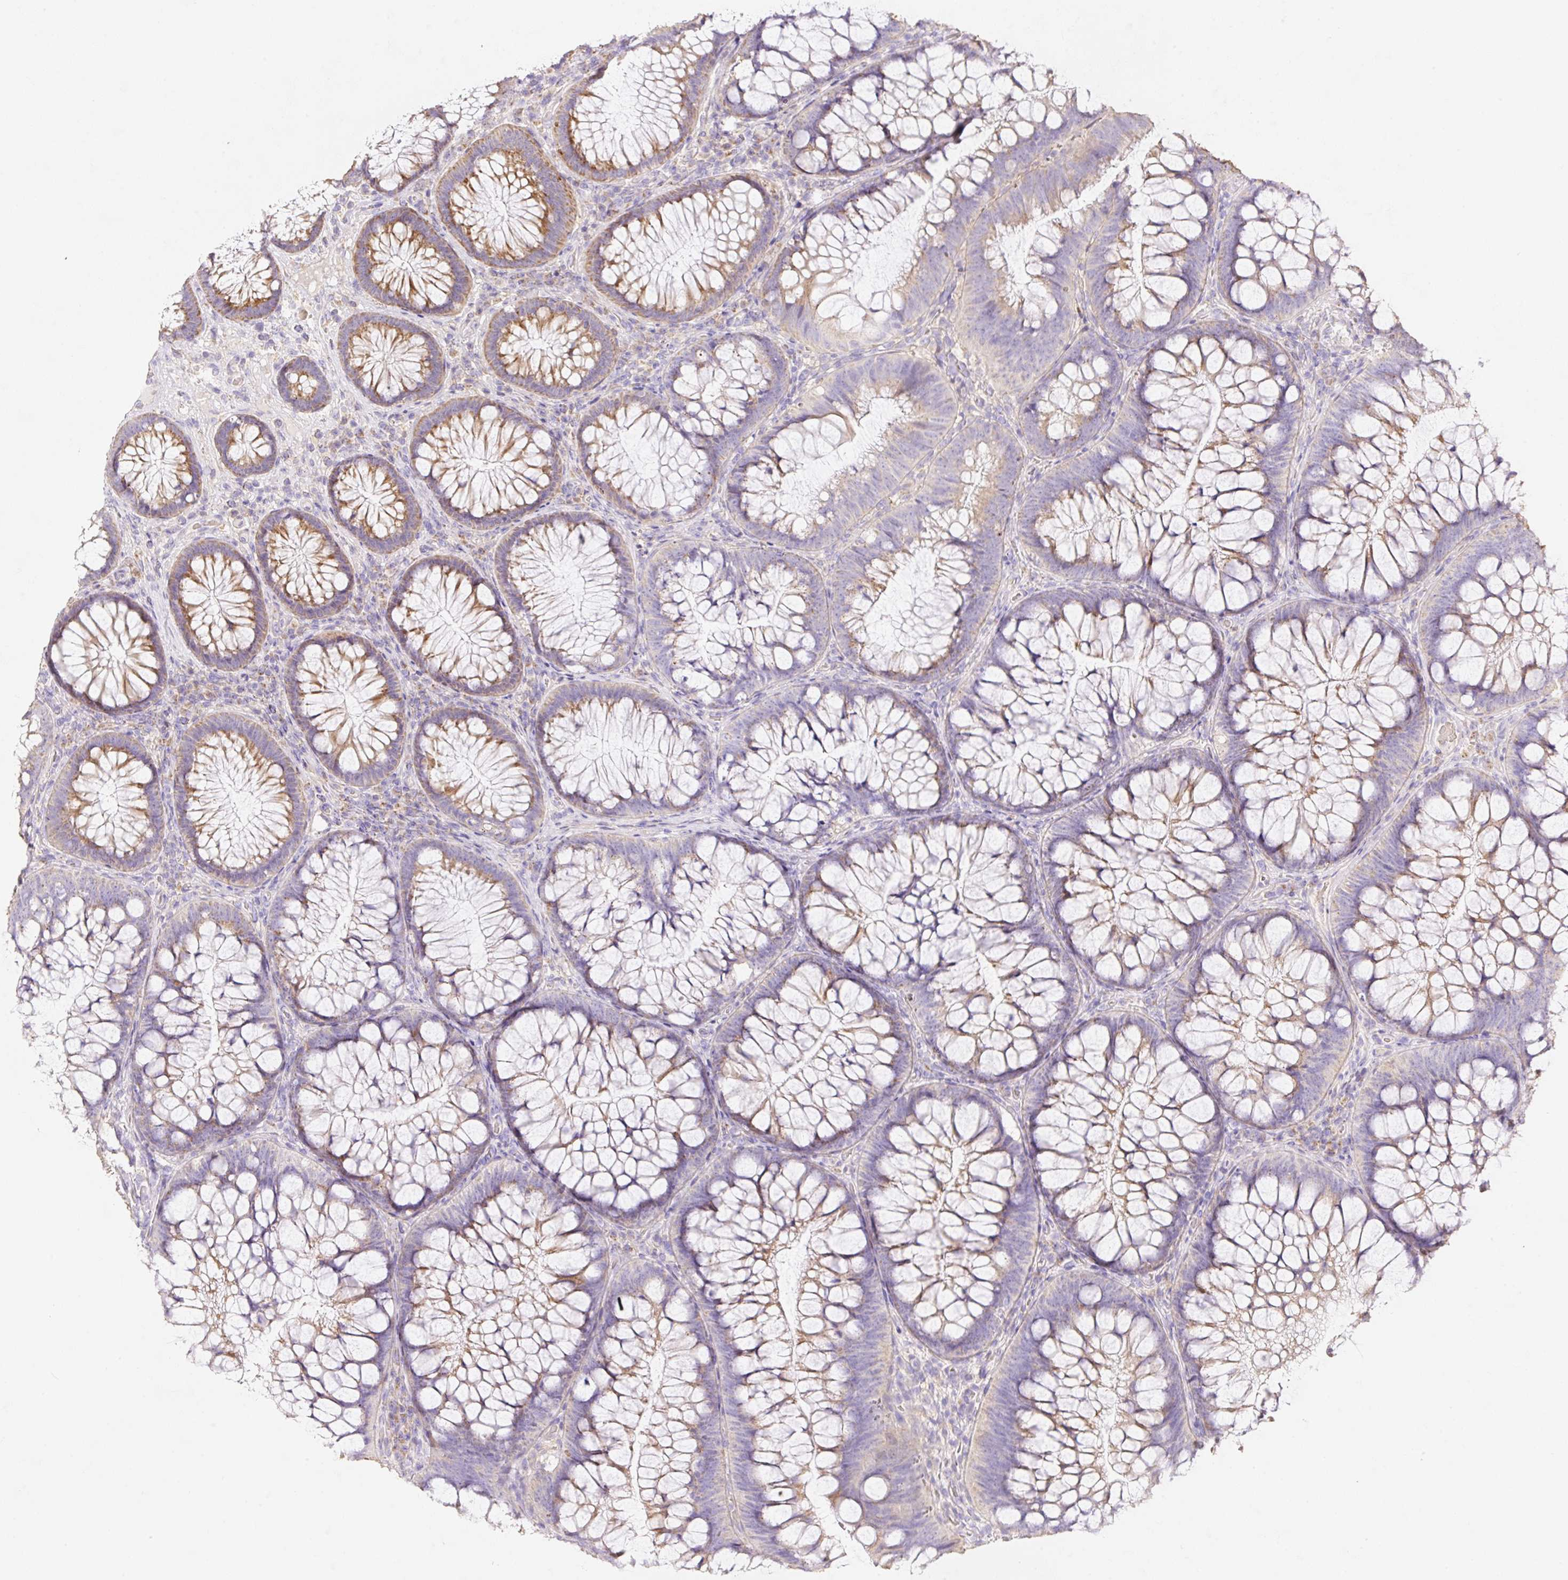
{"staining": {"intensity": "negative", "quantity": "none", "location": "none"}, "tissue": "colon", "cell_type": "Endothelial cells", "image_type": "normal", "snomed": [{"axis": "morphology", "description": "Normal tissue, NOS"}, {"axis": "morphology", "description": "Adenoma, NOS"}, {"axis": "topography", "description": "Soft tissue"}, {"axis": "topography", "description": "Colon"}], "caption": "Endothelial cells show no significant protein expression in normal colon. The staining is performed using DAB brown chromogen with nuclei counter-stained in using hematoxylin.", "gene": "COPZ2", "patient": {"sex": "male", "age": 47}}